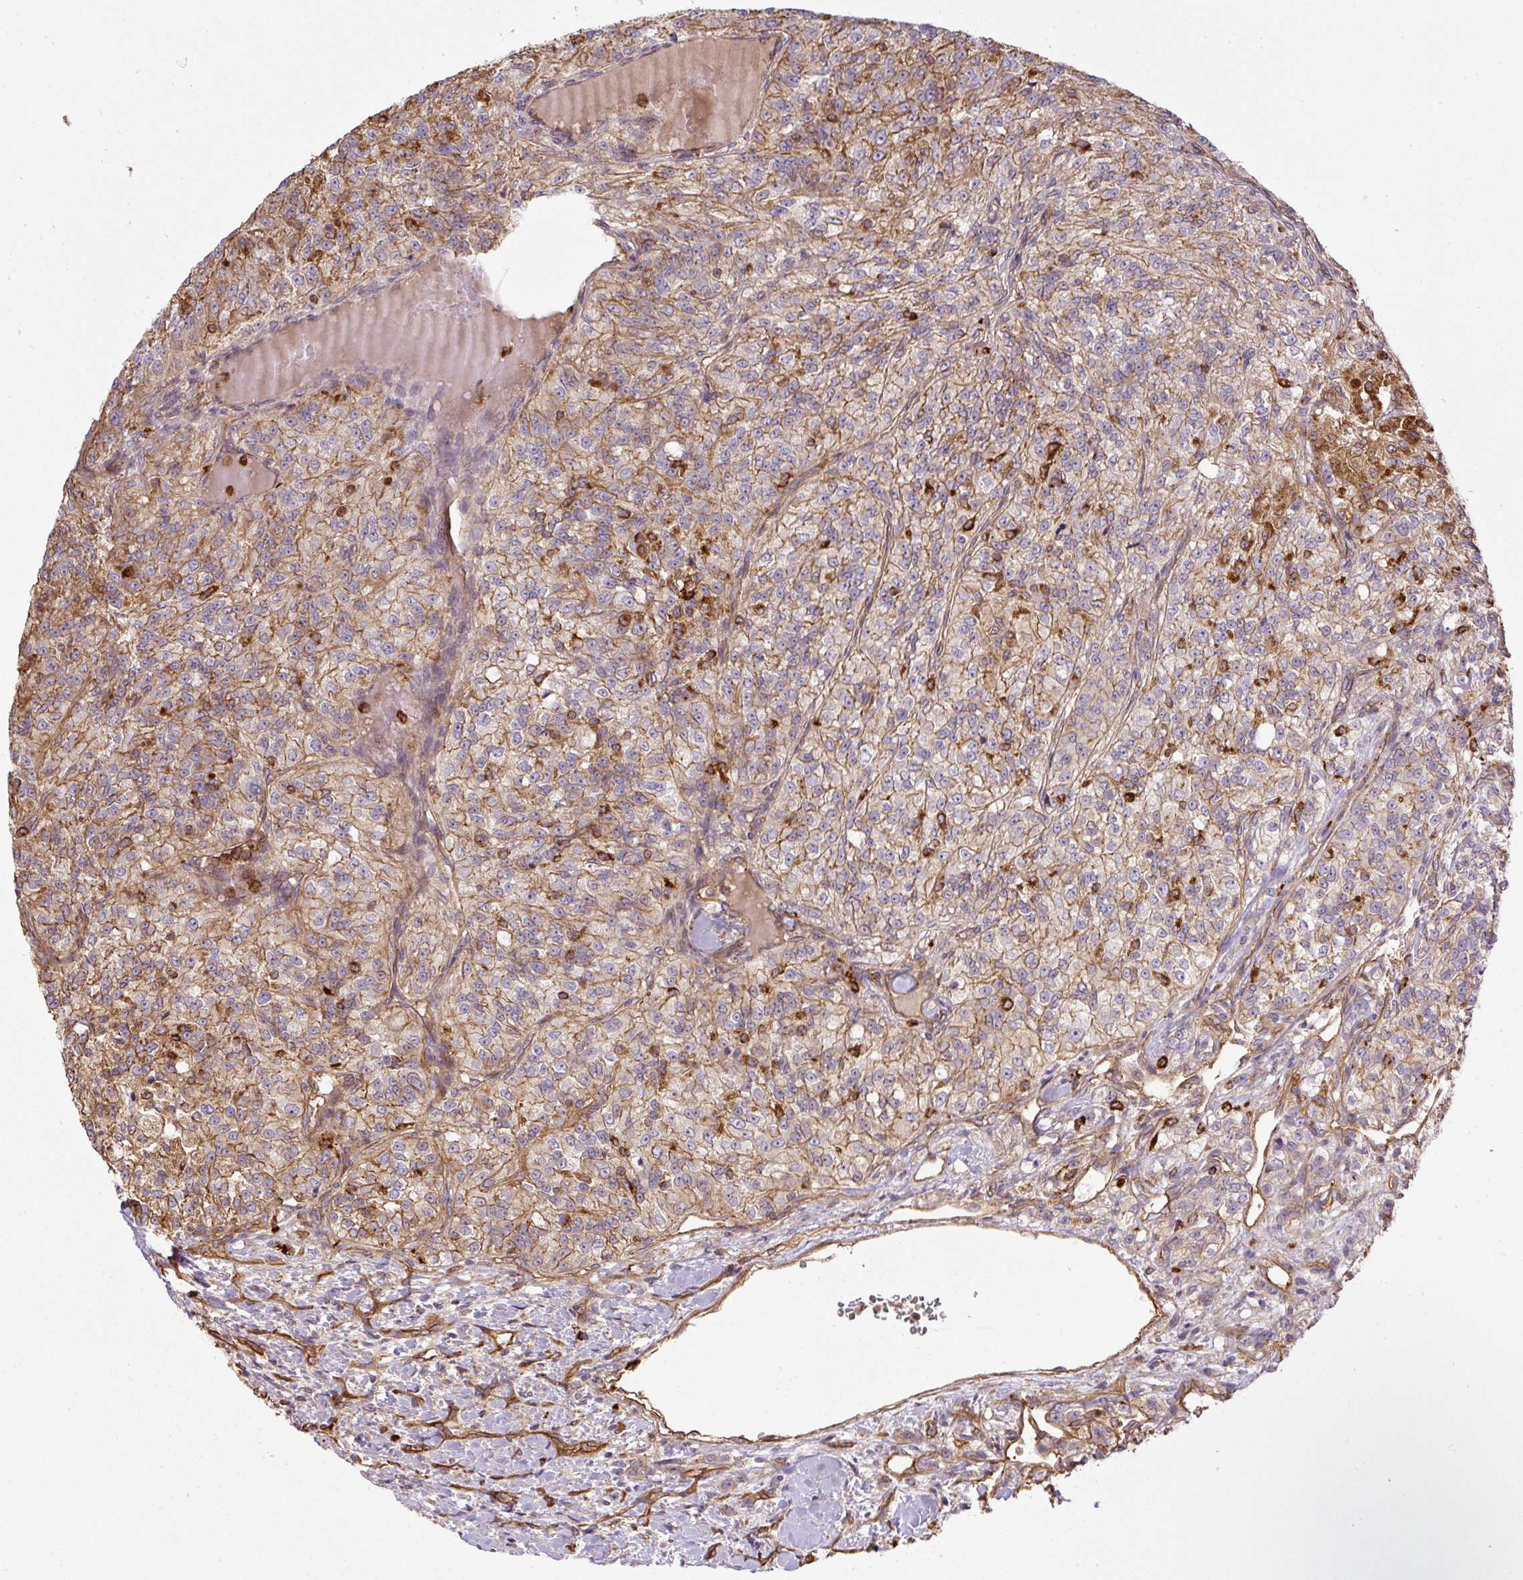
{"staining": {"intensity": "moderate", "quantity": ">75%", "location": "cytoplasmic/membranous"}, "tissue": "renal cancer", "cell_type": "Tumor cells", "image_type": "cancer", "snomed": [{"axis": "morphology", "description": "Adenocarcinoma, NOS"}, {"axis": "topography", "description": "Kidney"}], "caption": "Moderate cytoplasmic/membranous protein expression is identified in about >75% of tumor cells in renal adenocarcinoma. The staining is performed using DAB brown chromogen to label protein expression. The nuclei are counter-stained blue using hematoxylin.", "gene": "B3GALT5", "patient": {"sex": "female", "age": 63}}